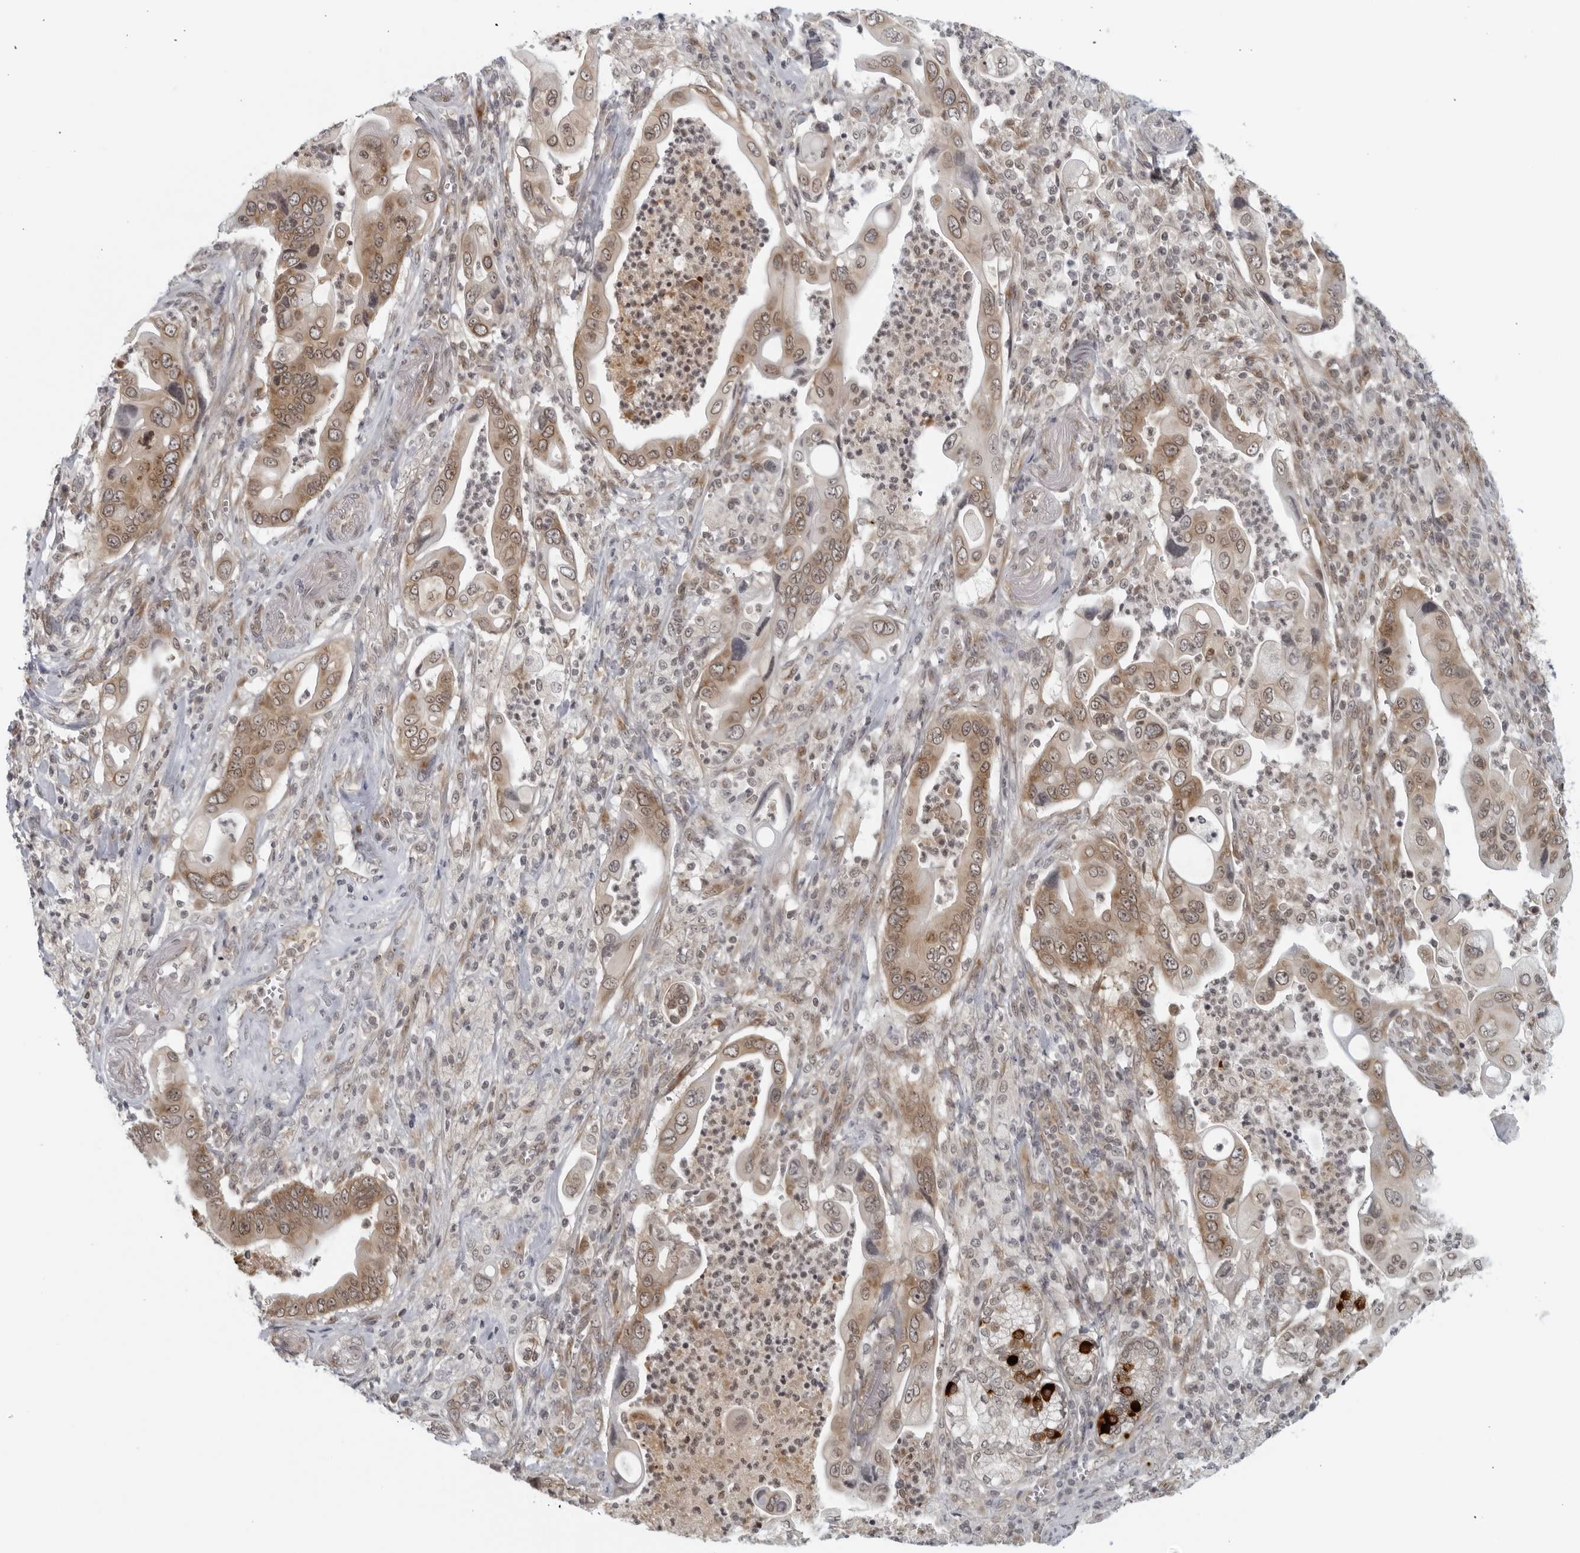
{"staining": {"intensity": "moderate", "quantity": ">75%", "location": "cytoplasmic/membranous,nuclear"}, "tissue": "pancreatic cancer", "cell_type": "Tumor cells", "image_type": "cancer", "snomed": [{"axis": "morphology", "description": "Adenocarcinoma, NOS"}, {"axis": "topography", "description": "Pancreas"}], "caption": "Immunohistochemistry (IHC) (DAB (3,3'-diaminobenzidine)) staining of human adenocarcinoma (pancreatic) displays moderate cytoplasmic/membranous and nuclear protein expression in about >75% of tumor cells. (DAB (3,3'-diaminobenzidine) IHC, brown staining for protein, blue staining for nuclei).", "gene": "RC3H1", "patient": {"sex": "male", "age": 78}}